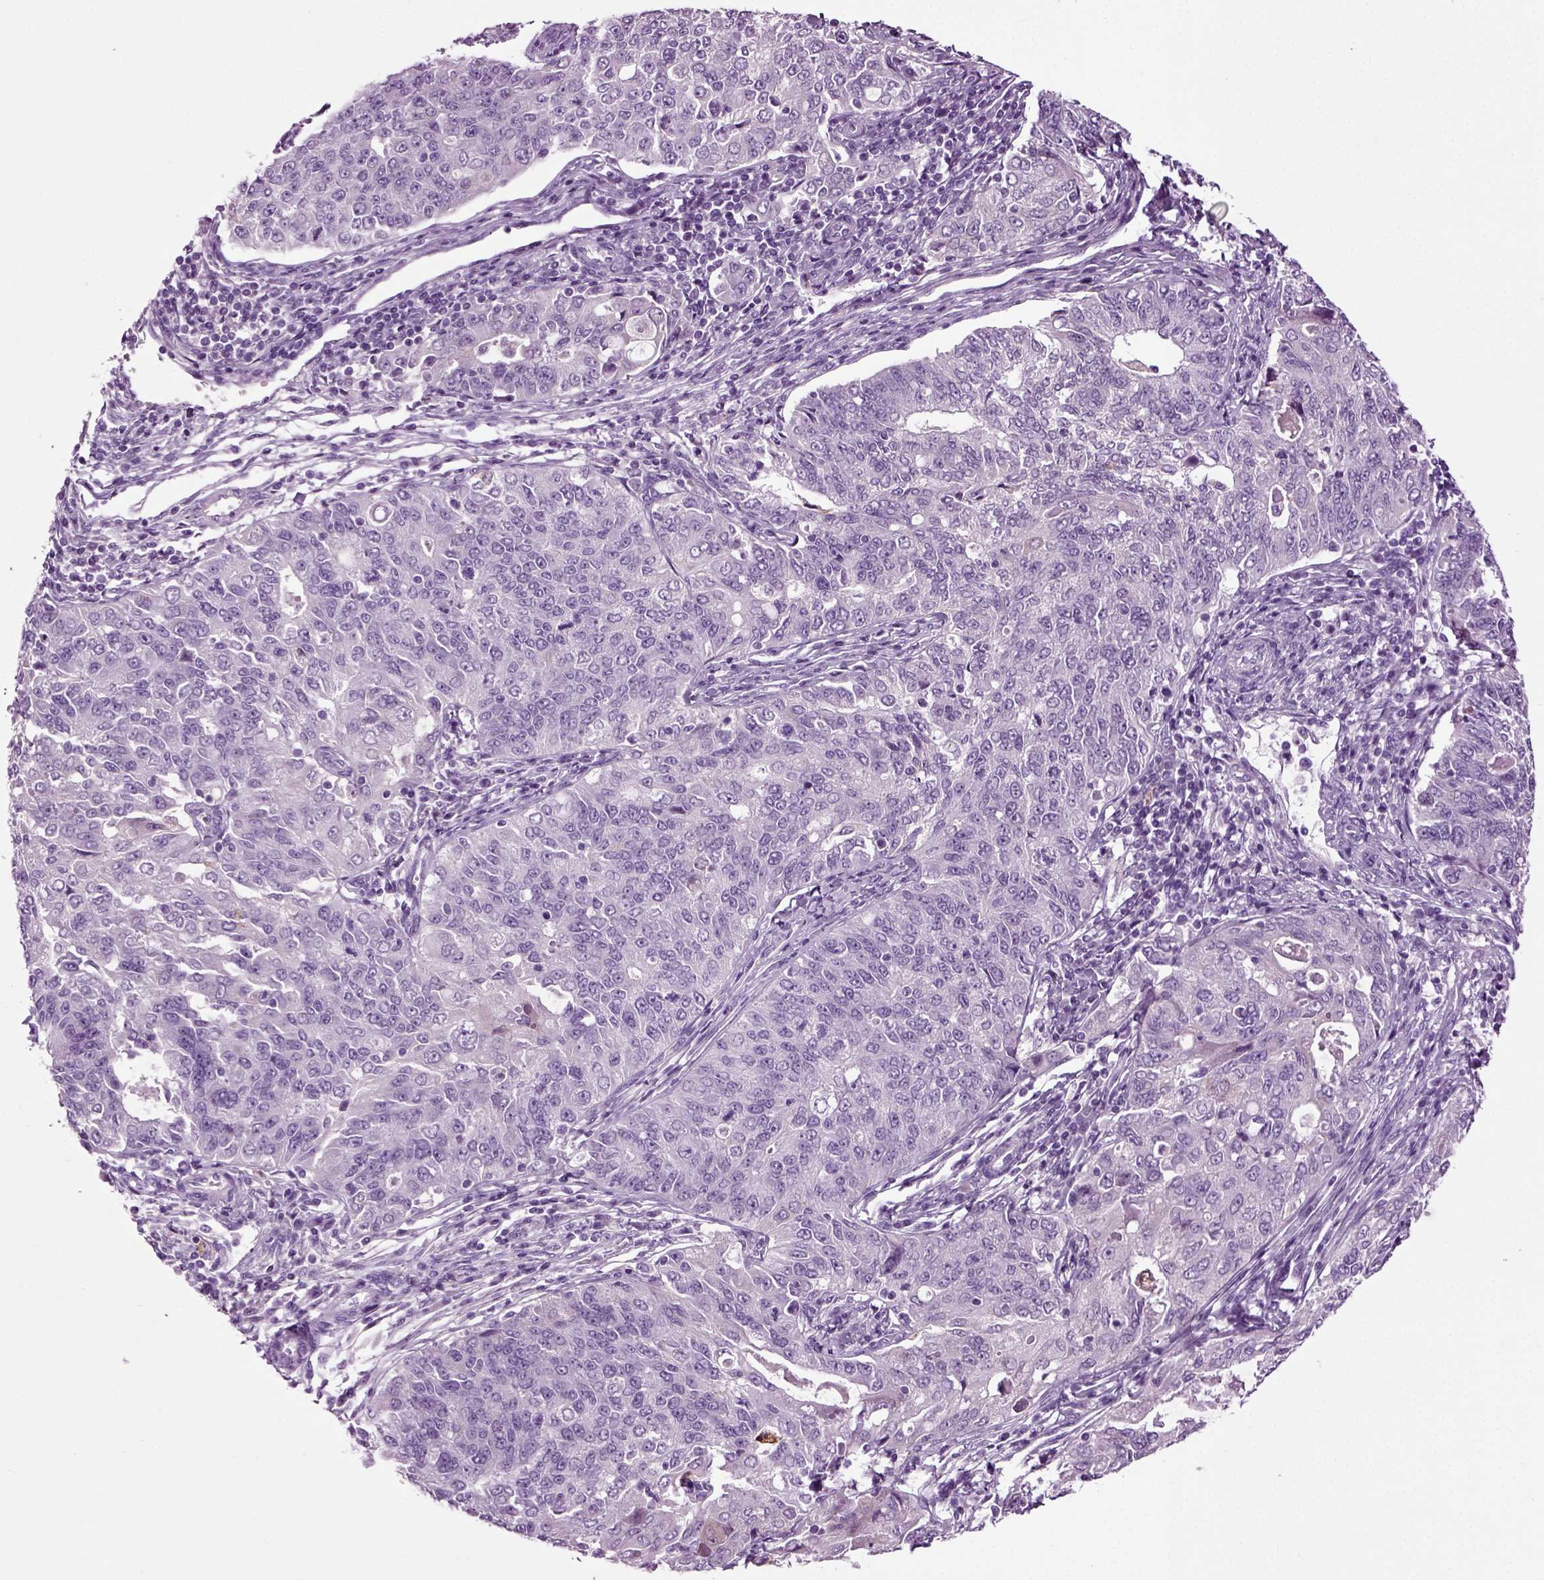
{"staining": {"intensity": "negative", "quantity": "none", "location": "none"}, "tissue": "endometrial cancer", "cell_type": "Tumor cells", "image_type": "cancer", "snomed": [{"axis": "morphology", "description": "Adenocarcinoma, NOS"}, {"axis": "topography", "description": "Endometrium"}], "caption": "Protein analysis of endometrial cancer (adenocarcinoma) reveals no significant staining in tumor cells.", "gene": "DNAH10", "patient": {"sex": "female", "age": 43}}